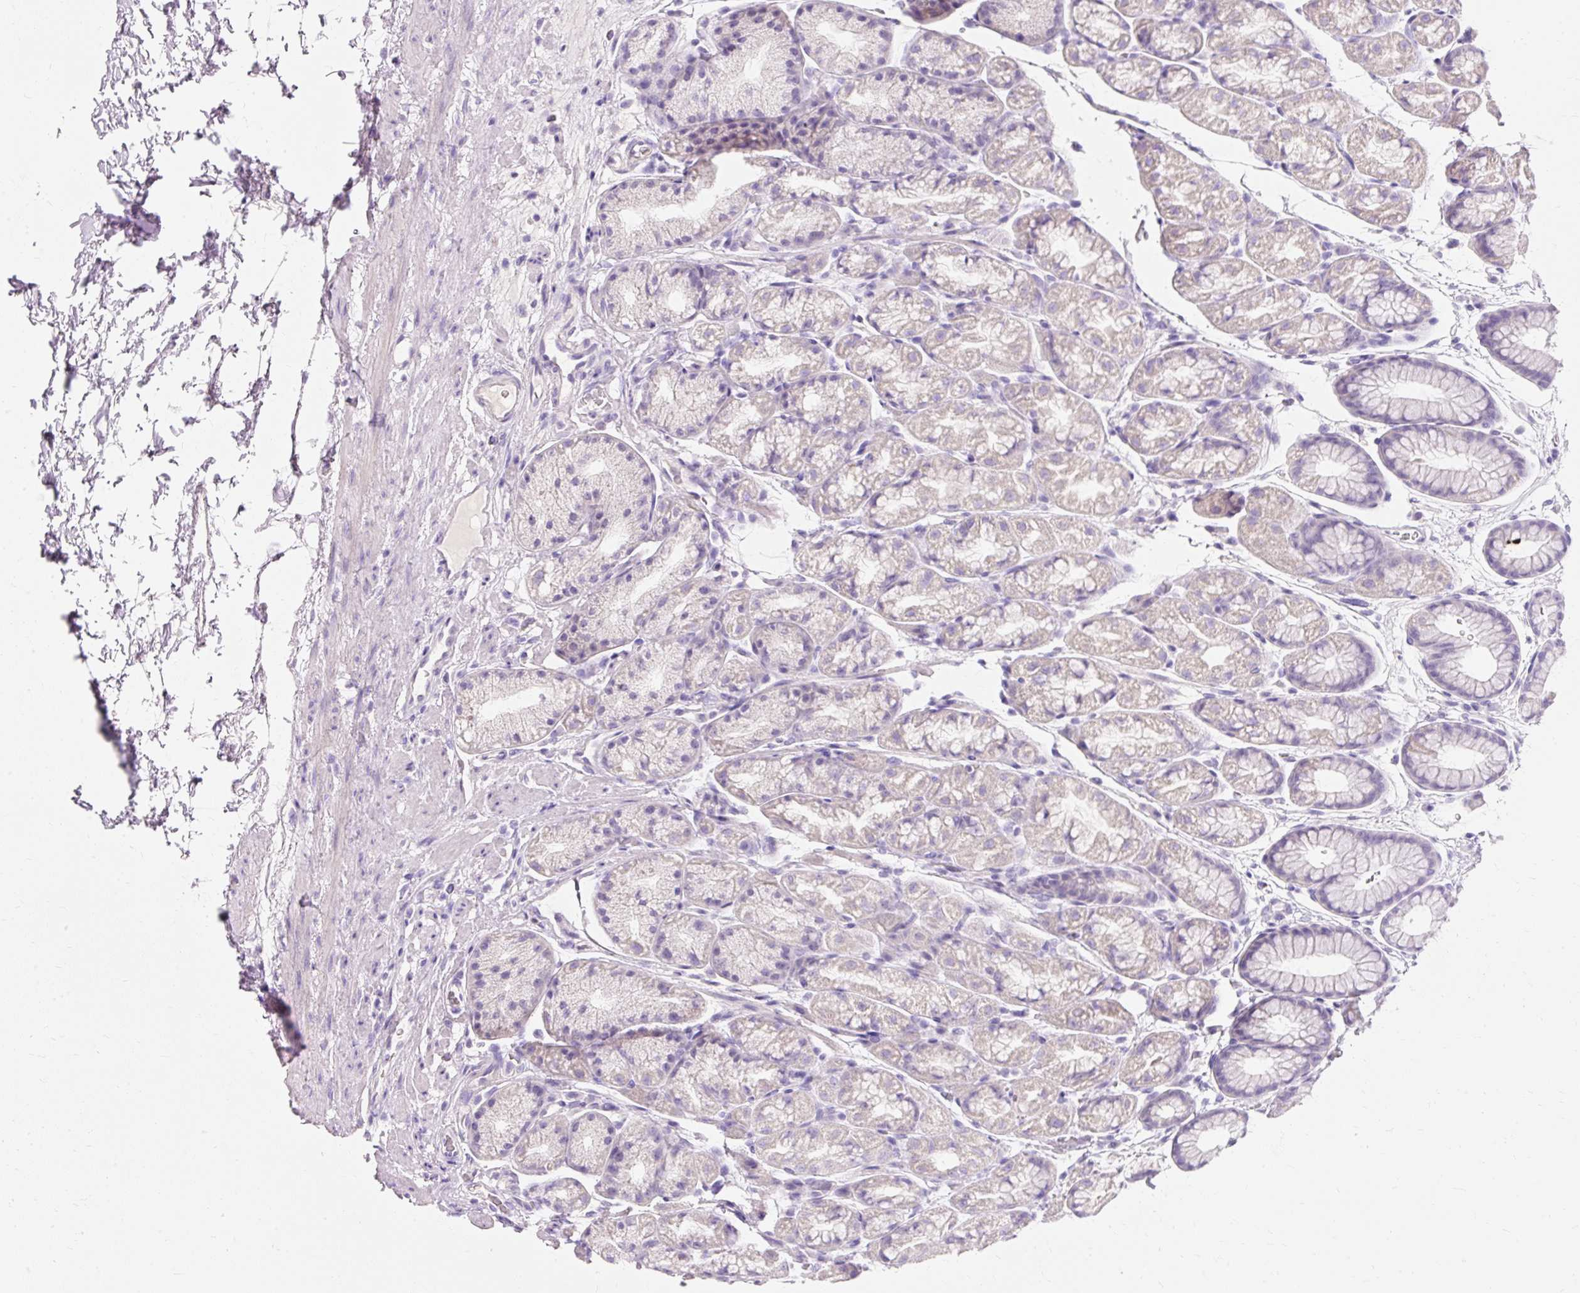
{"staining": {"intensity": "negative", "quantity": "none", "location": "none"}, "tissue": "stomach", "cell_type": "Glandular cells", "image_type": "normal", "snomed": [{"axis": "morphology", "description": "Normal tissue, NOS"}, {"axis": "topography", "description": "Stomach, lower"}], "caption": "The histopathology image shows no significant positivity in glandular cells of stomach. (DAB immunohistochemistry, high magnification).", "gene": "CLDN25", "patient": {"sex": "male", "age": 67}}